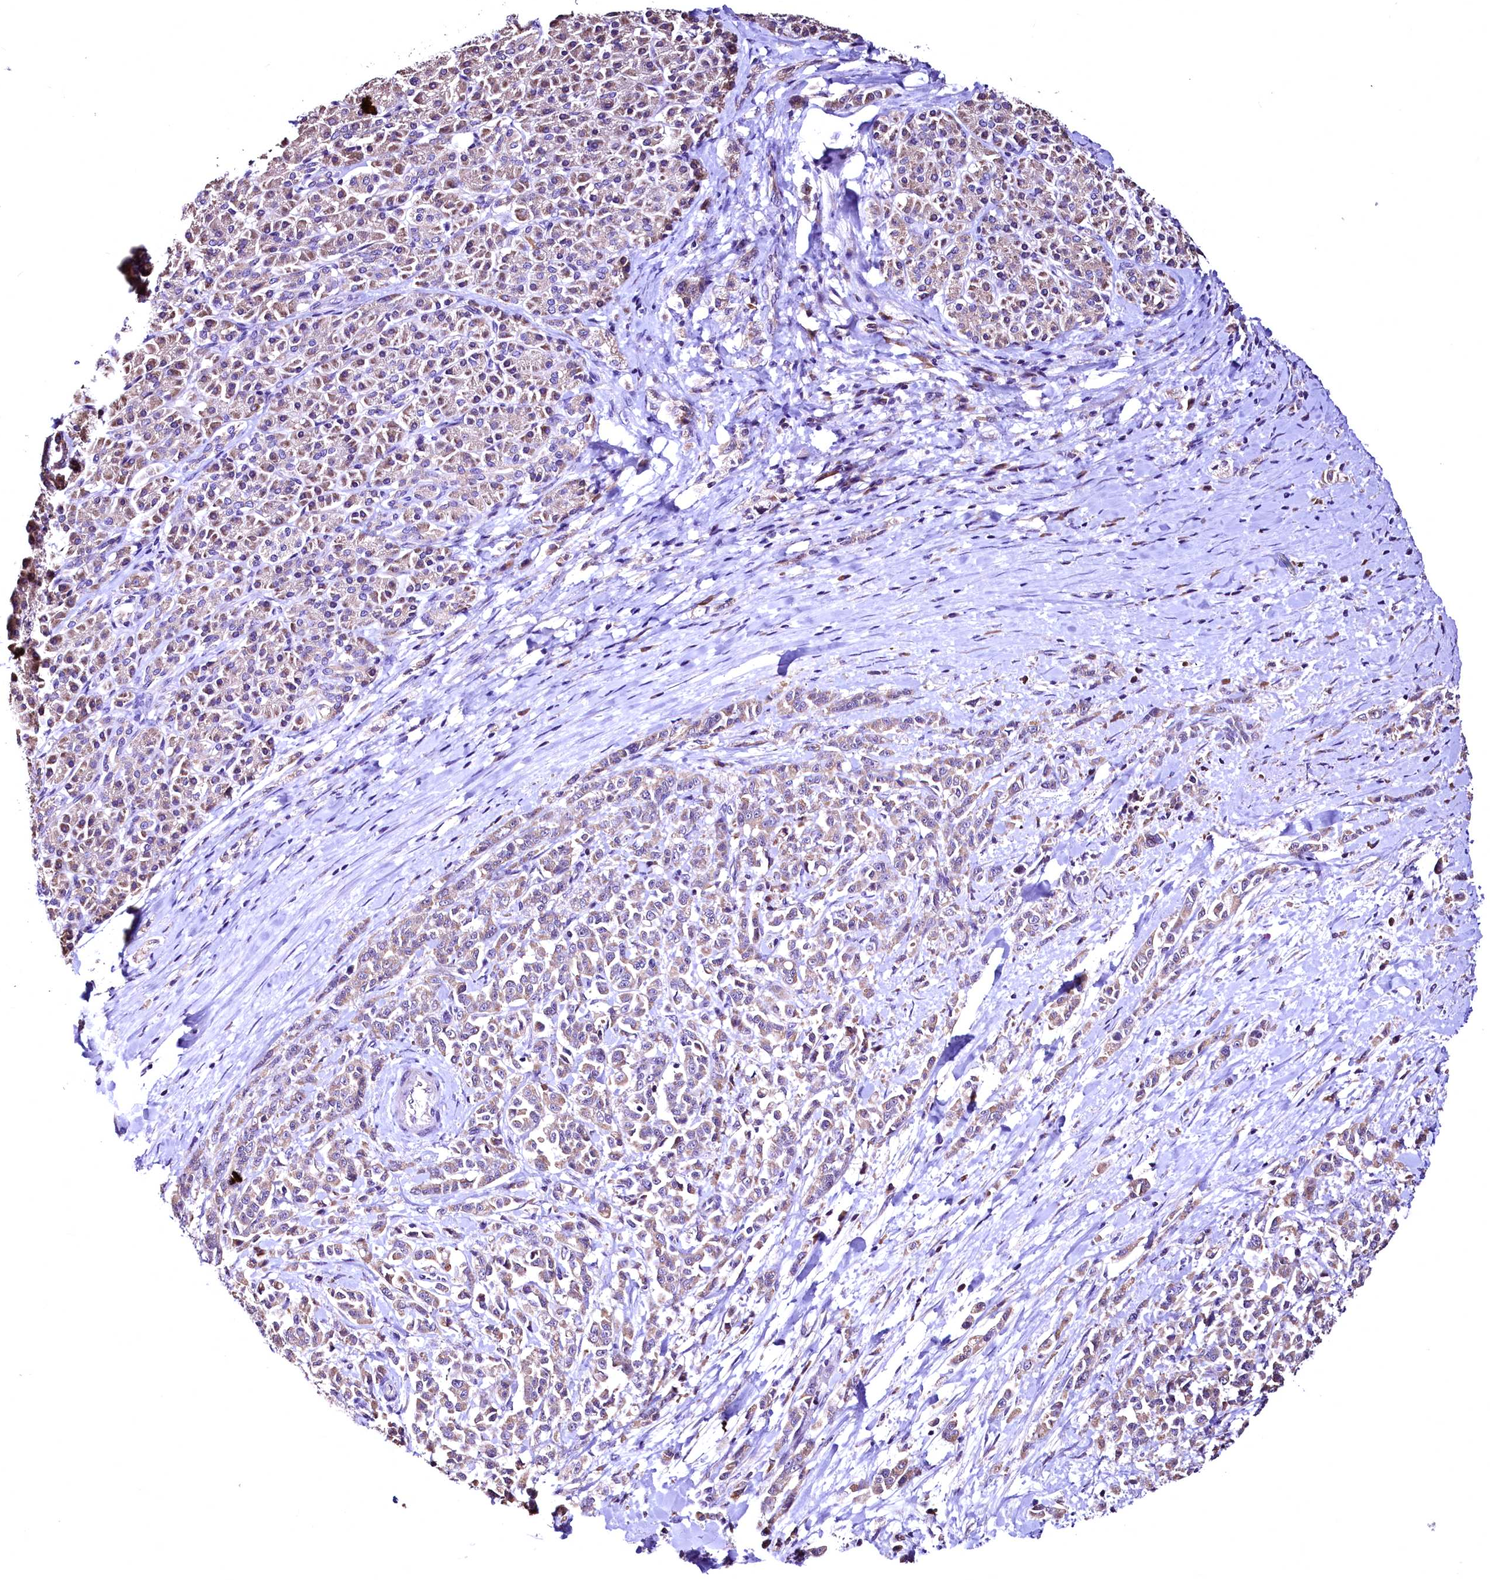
{"staining": {"intensity": "moderate", "quantity": ">75%", "location": "cytoplasmic/membranous"}, "tissue": "pancreatic cancer", "cell_type": "Tumor cells", "image_type": "cancer", "snomed": [{"axis": "morphology", "description": "Normal tissue, NOS"}, {"axis": "morphology", "description": "Adenocarcinoma, NOS"}, {"axis": "topography", "description": "Pancreas"}], "caption": "There is medium levels of moderate cytoplasmic/membranous expression in tumor cells of pancreatic cancer (adenocarcinoma), as demonstrated by immunohistochemical staining (brown color).", "gene": "LRSAM1", "patient": {"sex": "female", "age": 64}}